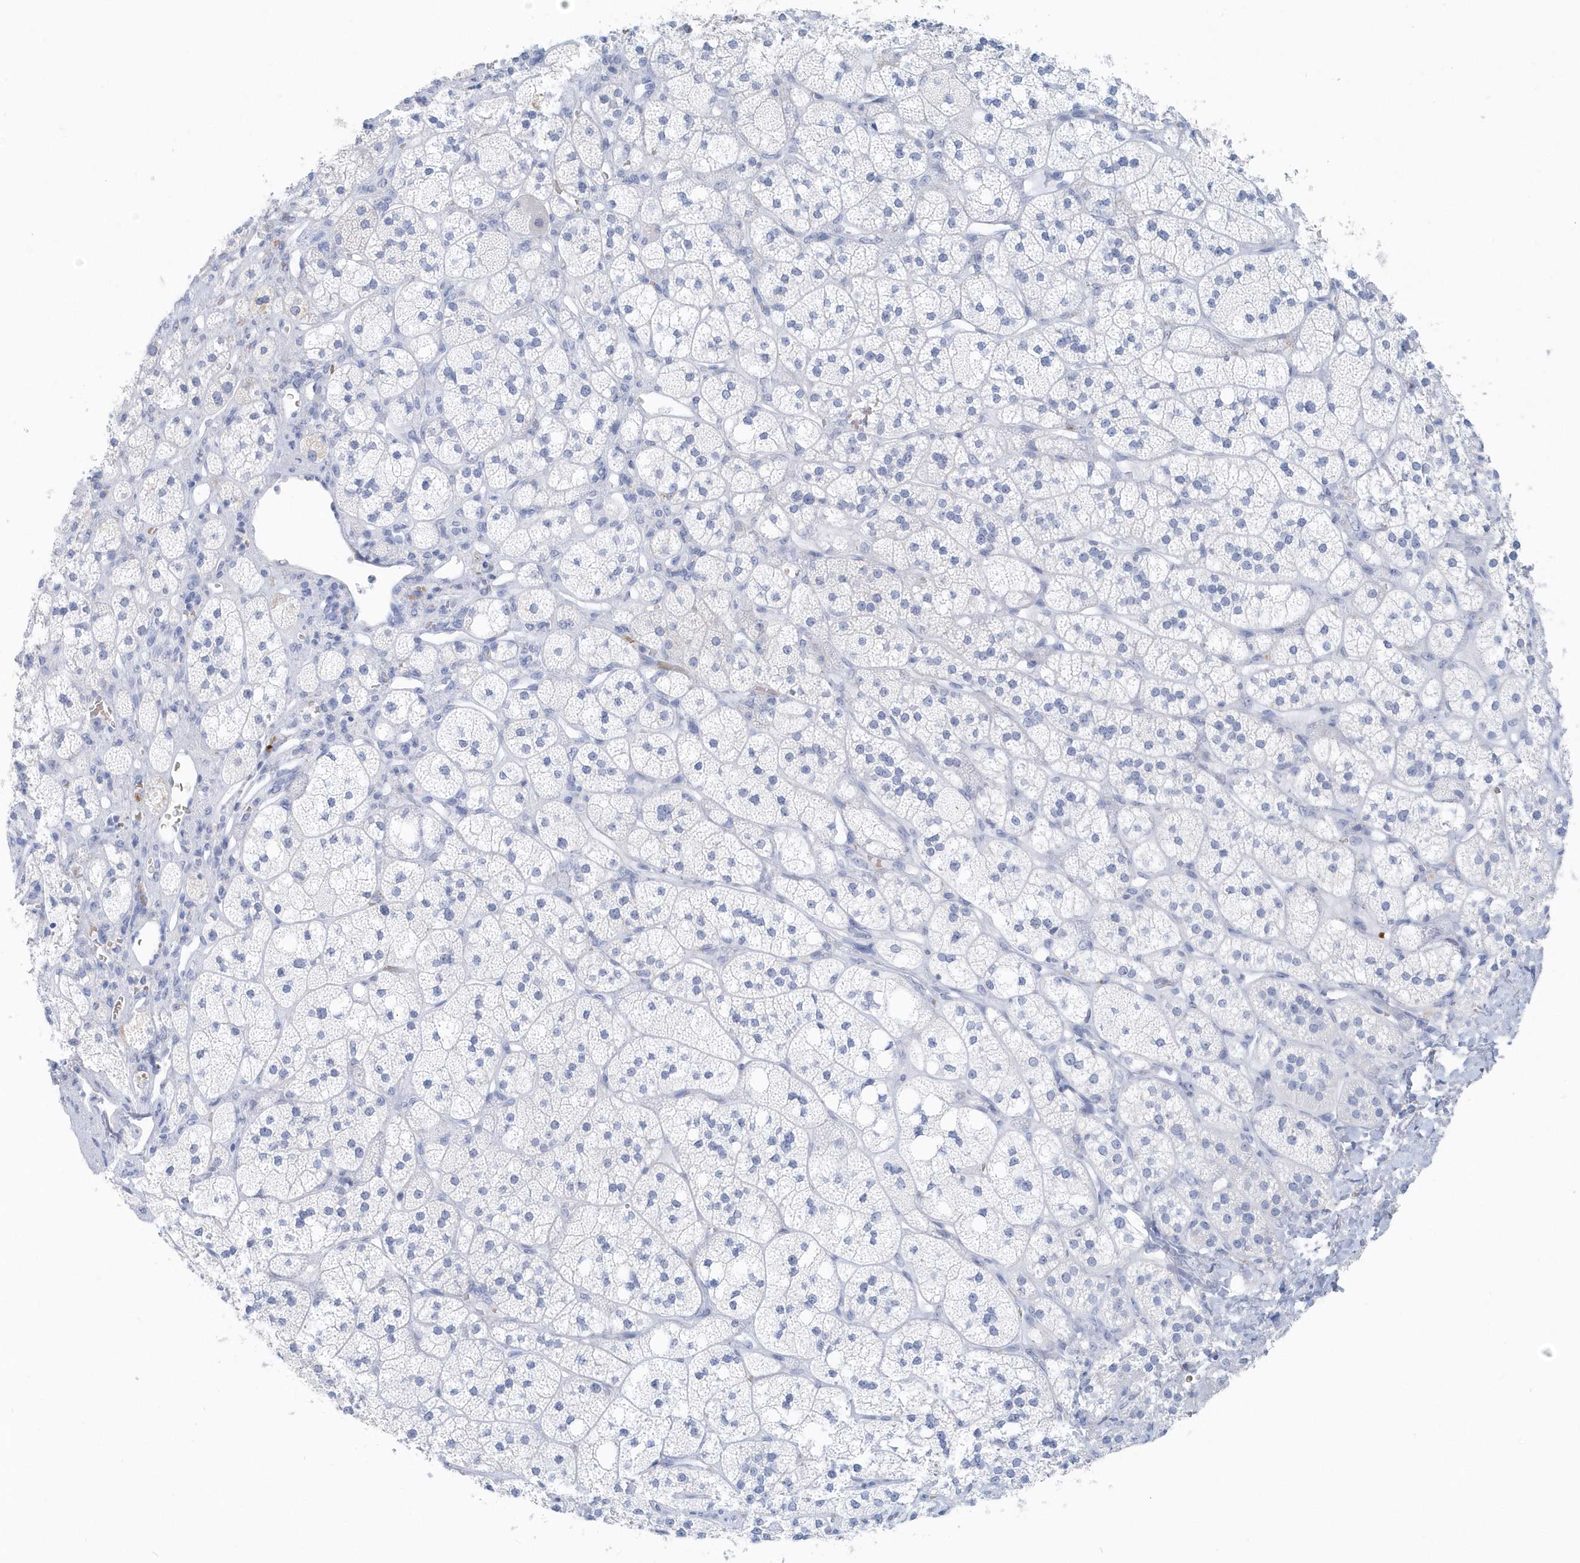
{"staining": {"intensity": "negative", "quantity": "none", "location": "none"}, "tissue": "adrenal gland", "cell_type": "Glandular cells", "image_type": "normal", "snomed": [{"axis": "morphology", "description": "Normal tissue, NOS"}, {"axis": "topography", "description": "Adrenal gland"}], "caption": "Adrenal gland stained for a protein using immunohistochemistry reveals no positivity glandular cells.", "gene": "HBA2", "patient": {"sex": "male", "age": 61}}